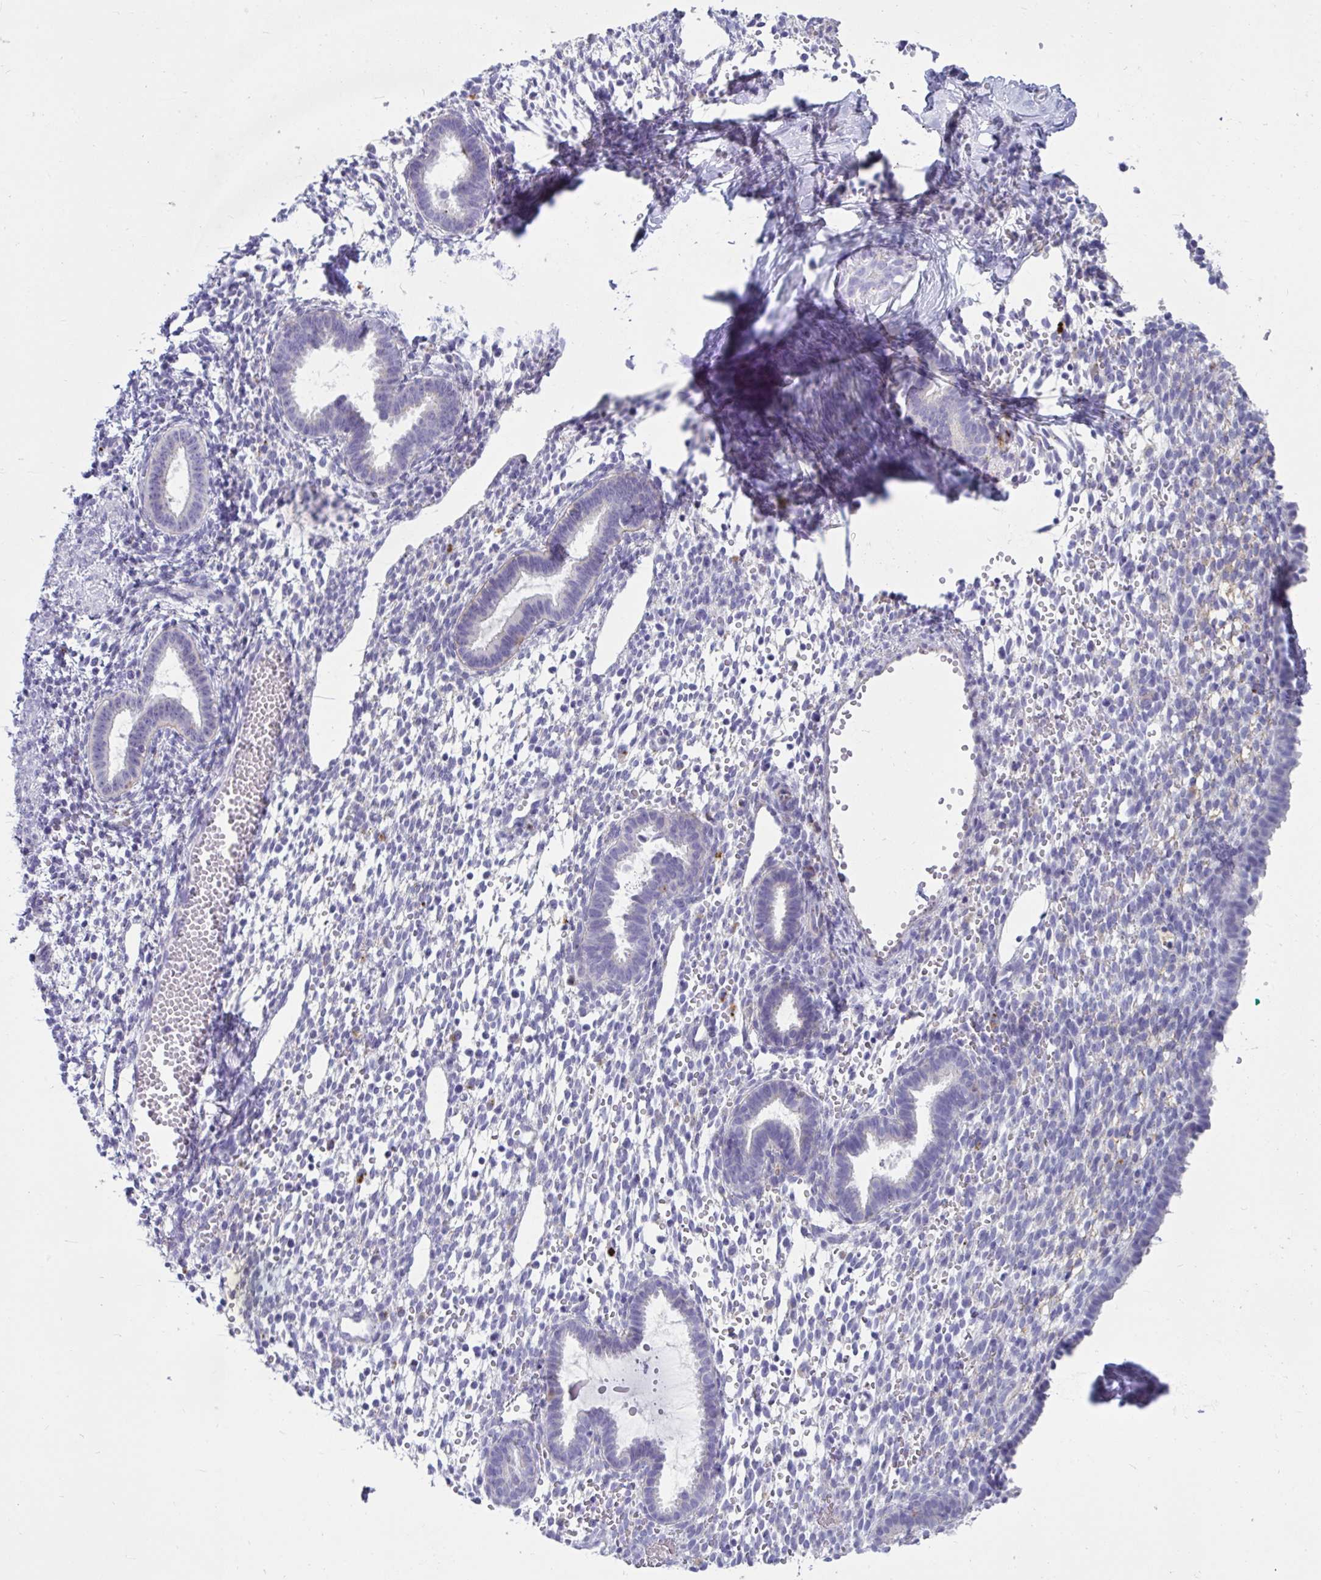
{"staining": {"intensity": "negative", "quantity": "none", "location": "none"}, "tissue": "endometrium", "cell_type": "Cells in endometrial stroma", "image_type": "normal", "snomed": [{"axis": "morphology", "description": "Normal tissue, NOS"}, {"axis": "topography", "description": "Endometrium"}], "caption": "This is an immunohistochemistry (IHC) image of benign endometrium. There is no expression in cells in endometrial stroma.", "gene": "CTSZ", "patient": {"sex": "female", "age": 36}}